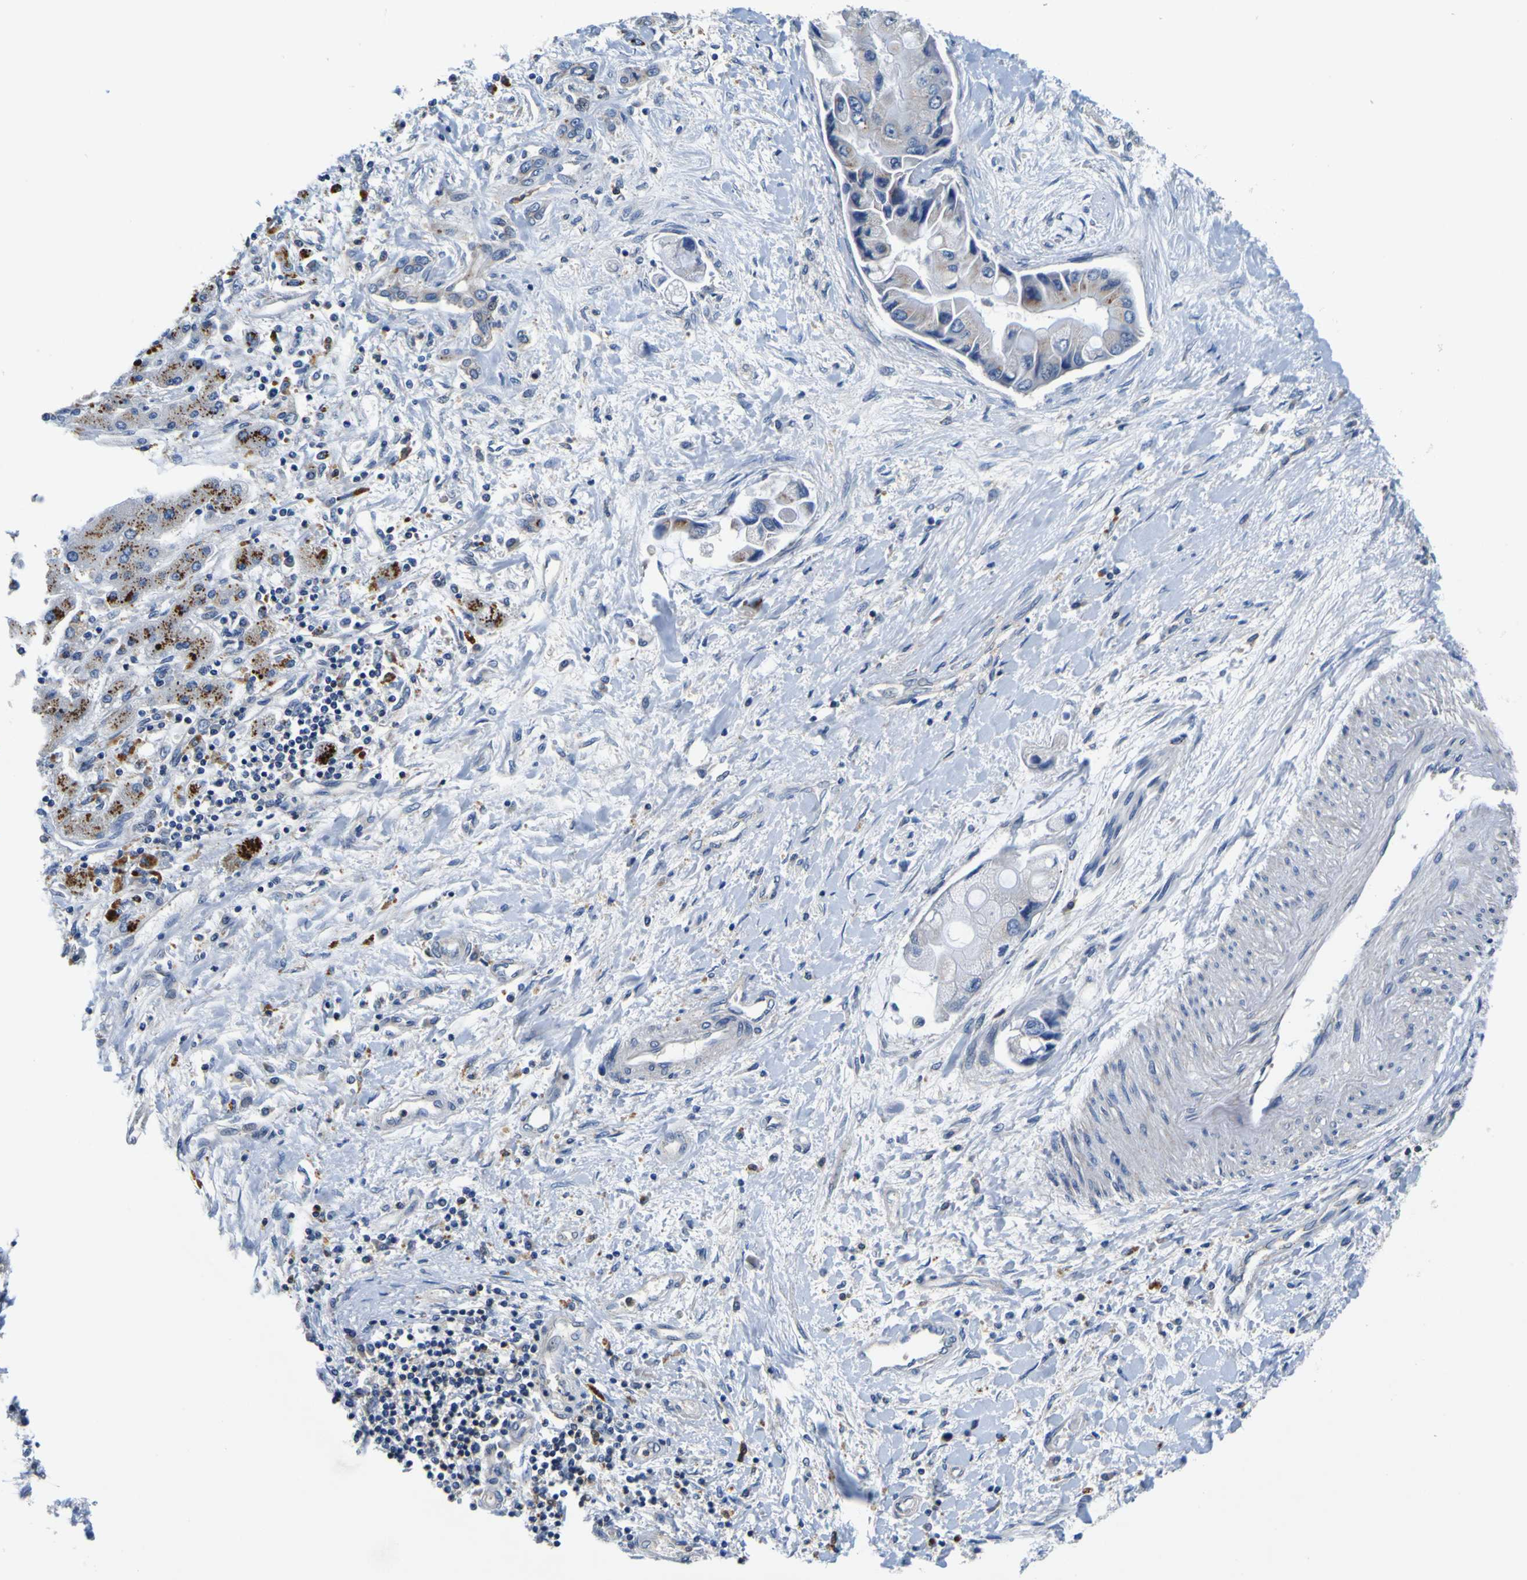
{"staining": {"intensity": "moderate", "quantity": "<25%", "location": "cytoplasmic/membranous"}, "tissue": "liver cancer", "cell_type": "Tumor cells", "image_type": "cancer", "snomed": [{"axis": "morphology", "description": "Cholangiocarcinoma"}, {"axis": "topography", "description": "Liver"}], "caption": "Immunohistochemistry photomicrograph of neoplastic tissue: human cholangiocarcinoma (liver) stained using immunohistochemistry exhibits low levels of moderate protein expression localized specifically in the cytoplasmic/membranous of tumor cells, appearing as a cytoplasmic/membranous brown color.", "gene": "TNIK", "patient": {"sex": "male", "age": 50}}